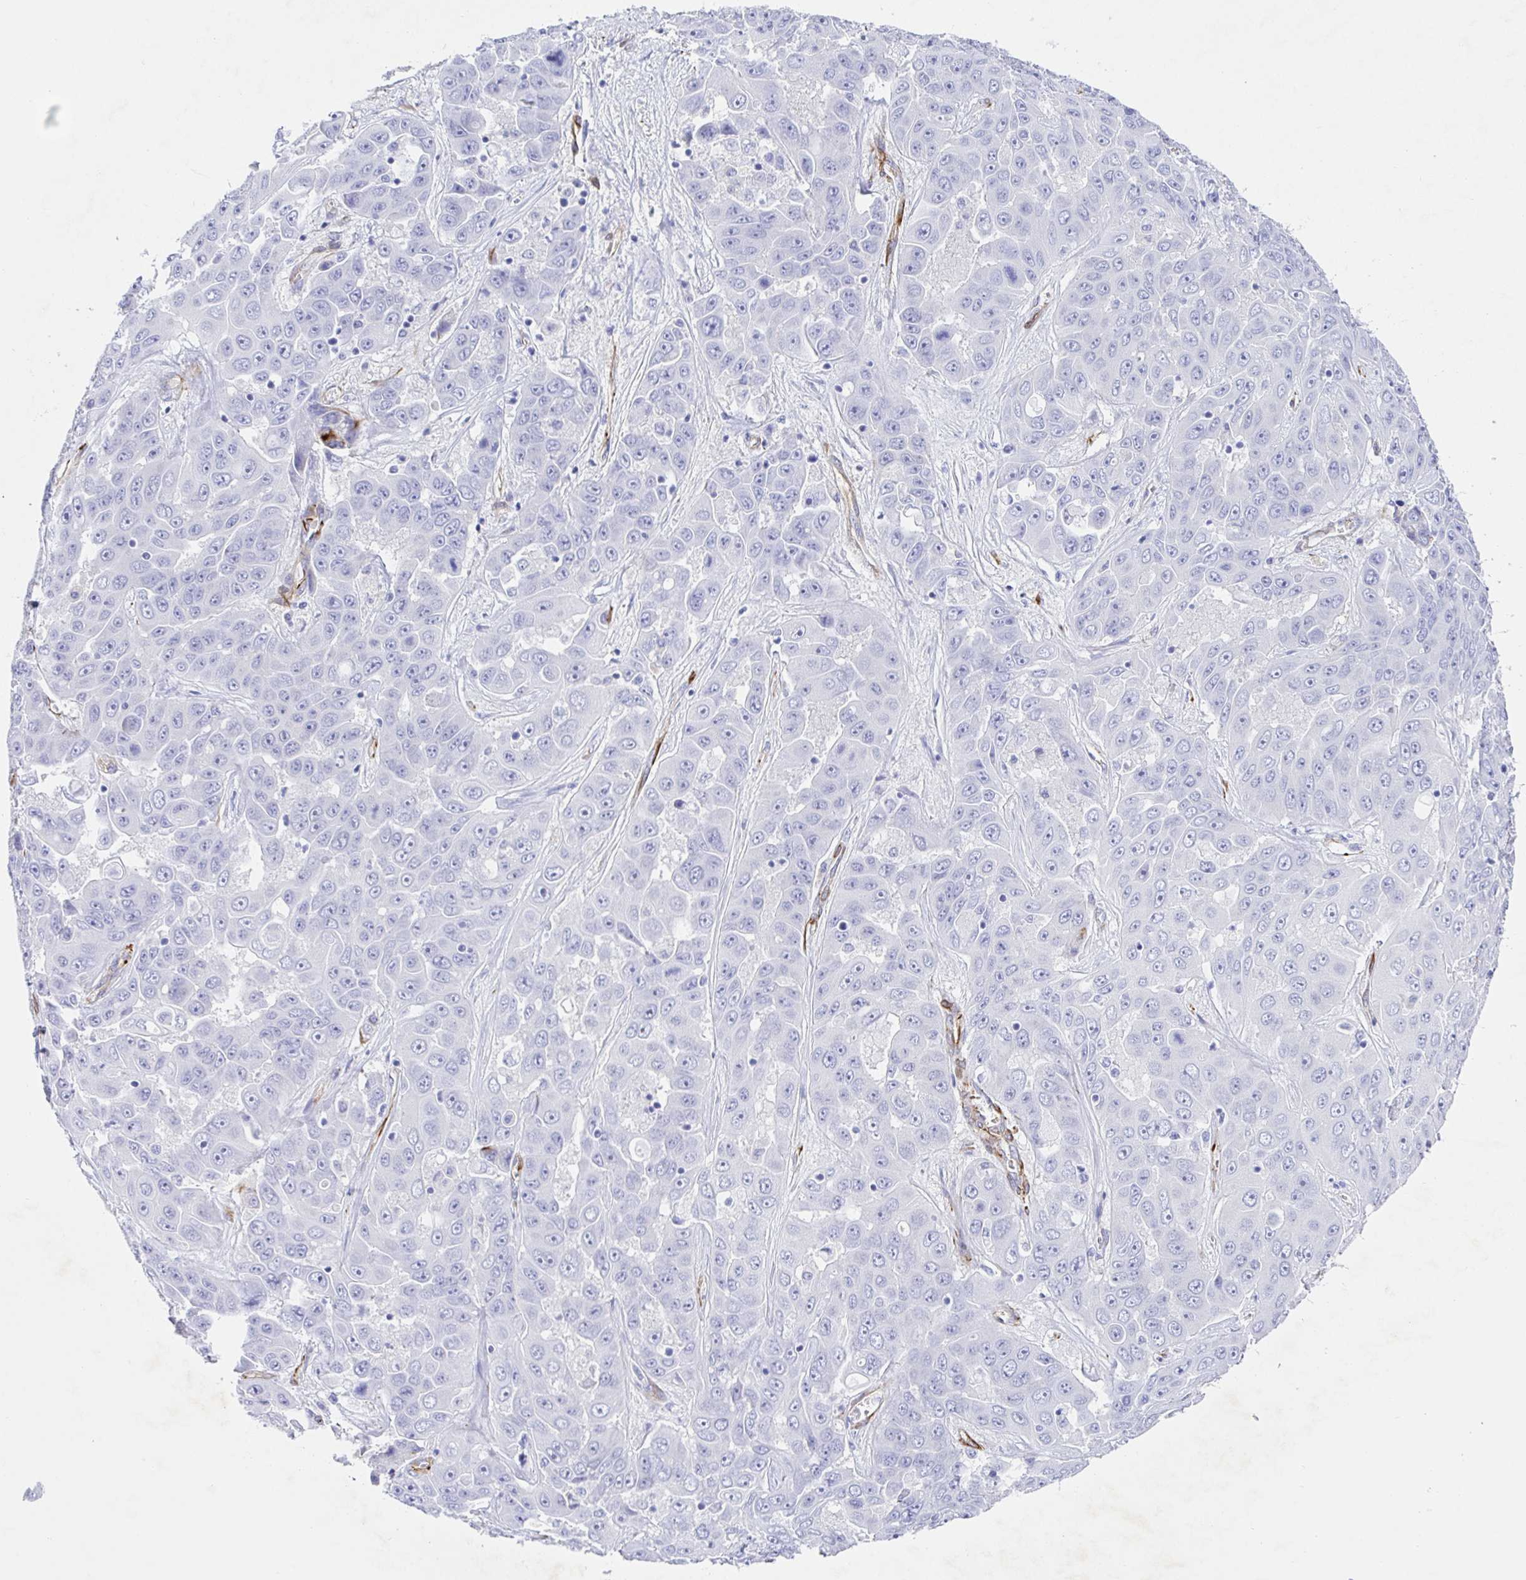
{"staining": {"intensity": "negative", "quantity": "none", "location": "none"}, "tissue": "liver cancer", "cell_type": "Tumor cells", "image_type": "cancer", "snomed": [{"axis": "morphology", "description": "Cholangiocarcinoma"}, {"axis": "topography", "description": "Liver"}], "caption": "Immunohistochemistry micrograph of neoplastic tissue: cholangiocarcinoma (liver) stained with DAB shows no significant protein staining in tumor cells. (Brightfield microscopy of DAB immunohistochemistry (IHC) at high magnification).", "gene": "DOCK1", "patient": {"sex": "female", "age": 52}}